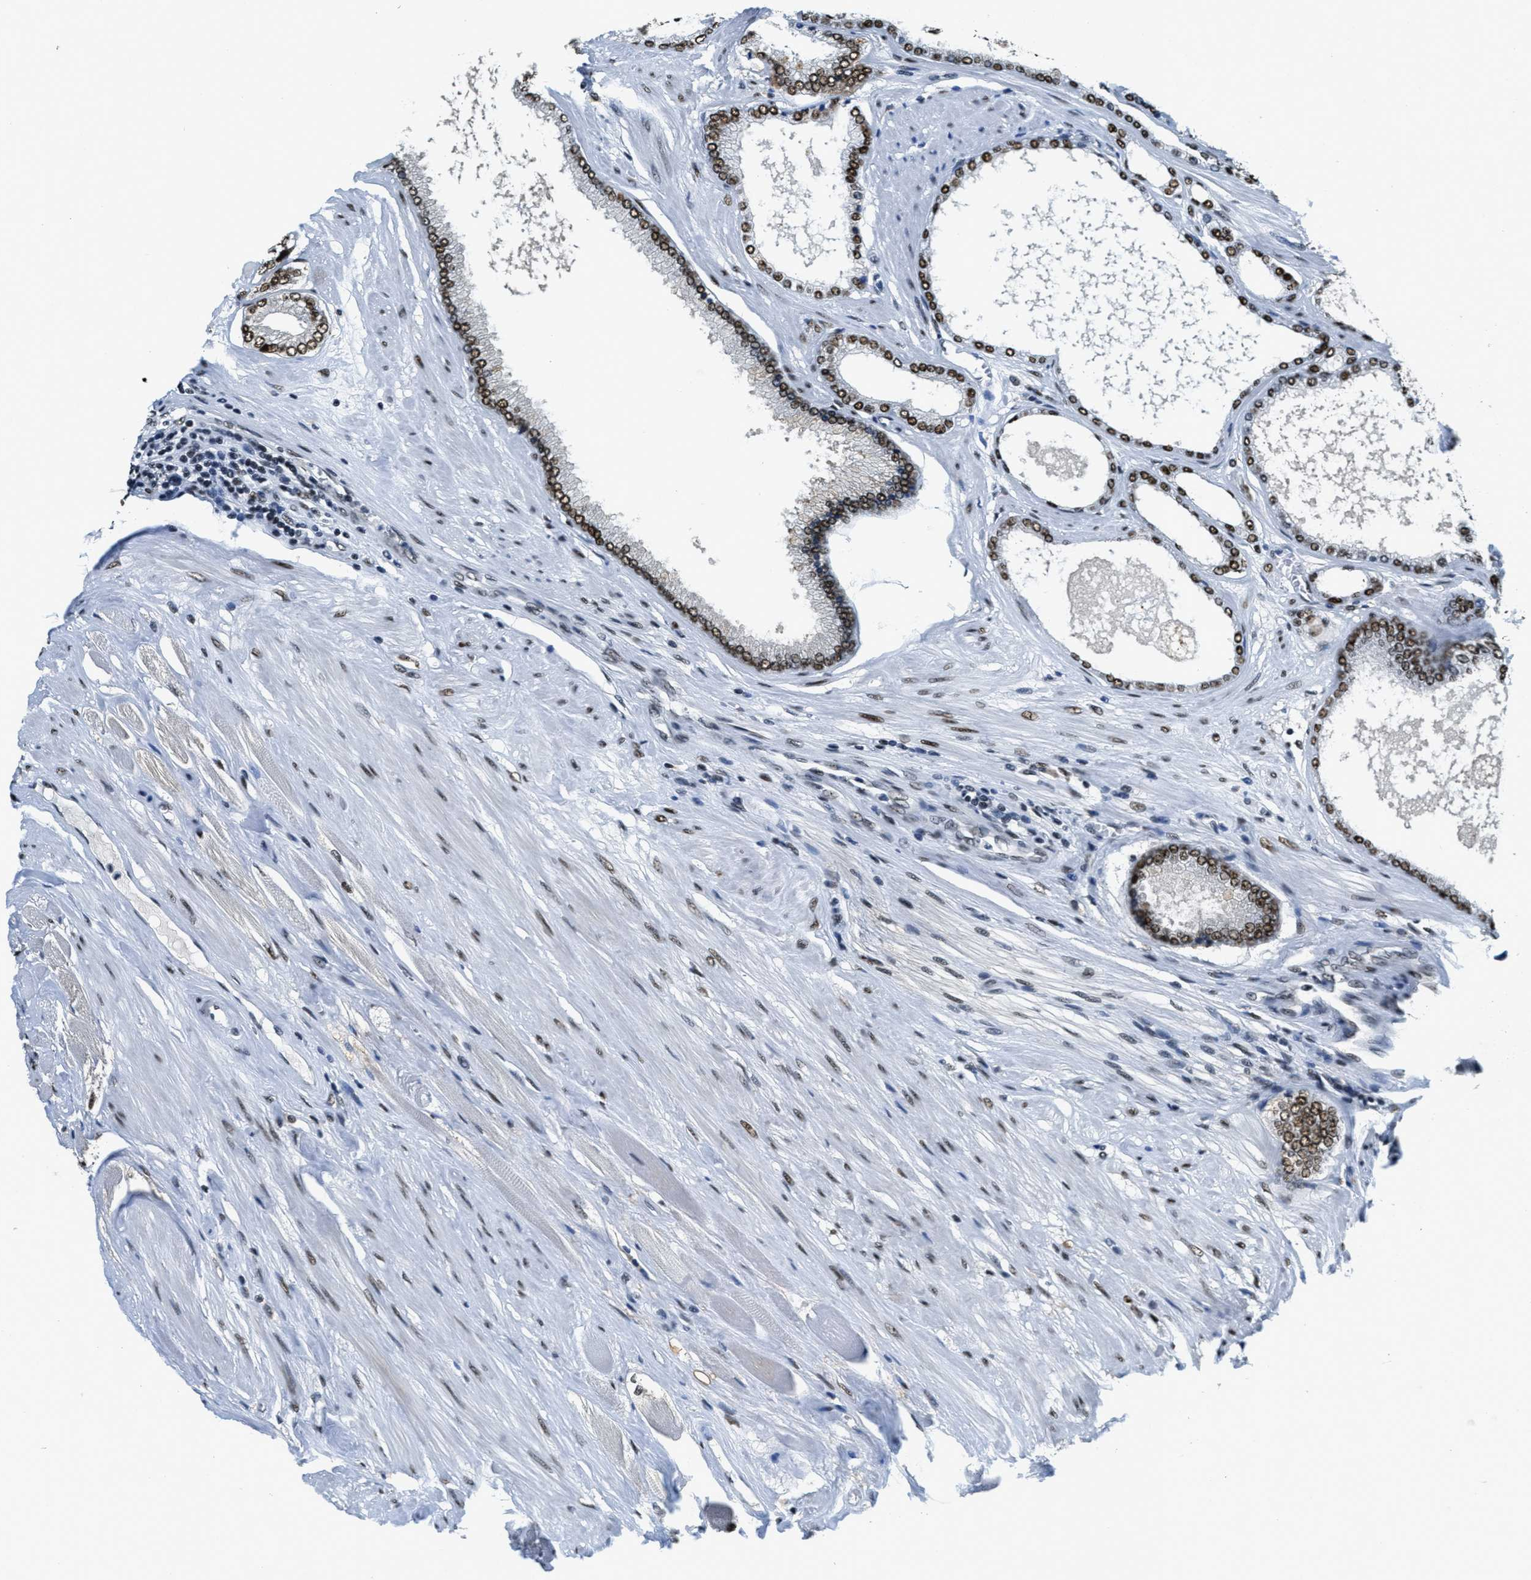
{"staining": {"intensity": "strong", "quantity": ">75%", "location": "nuclear"}, "tissue": "prostate cancer", "cell_type": "Tumor cells", "image_type": "cancer", "snomed": [{"axis": "morphology", "description": "Adenocarcinoma, High grade"}, {"axis": "topography", "description": "Prostate"}], "caption": "Immunohistochemistry (IHC) (DAB) staining of human prostate cancer displays strong nuclear protein staining in approximately >75% of tumor cells. (brown staining indicates protein expression, while blue staining denotes nuclei).", "gene": "SSB", "patient": {"sex": "male", "age": 61}}